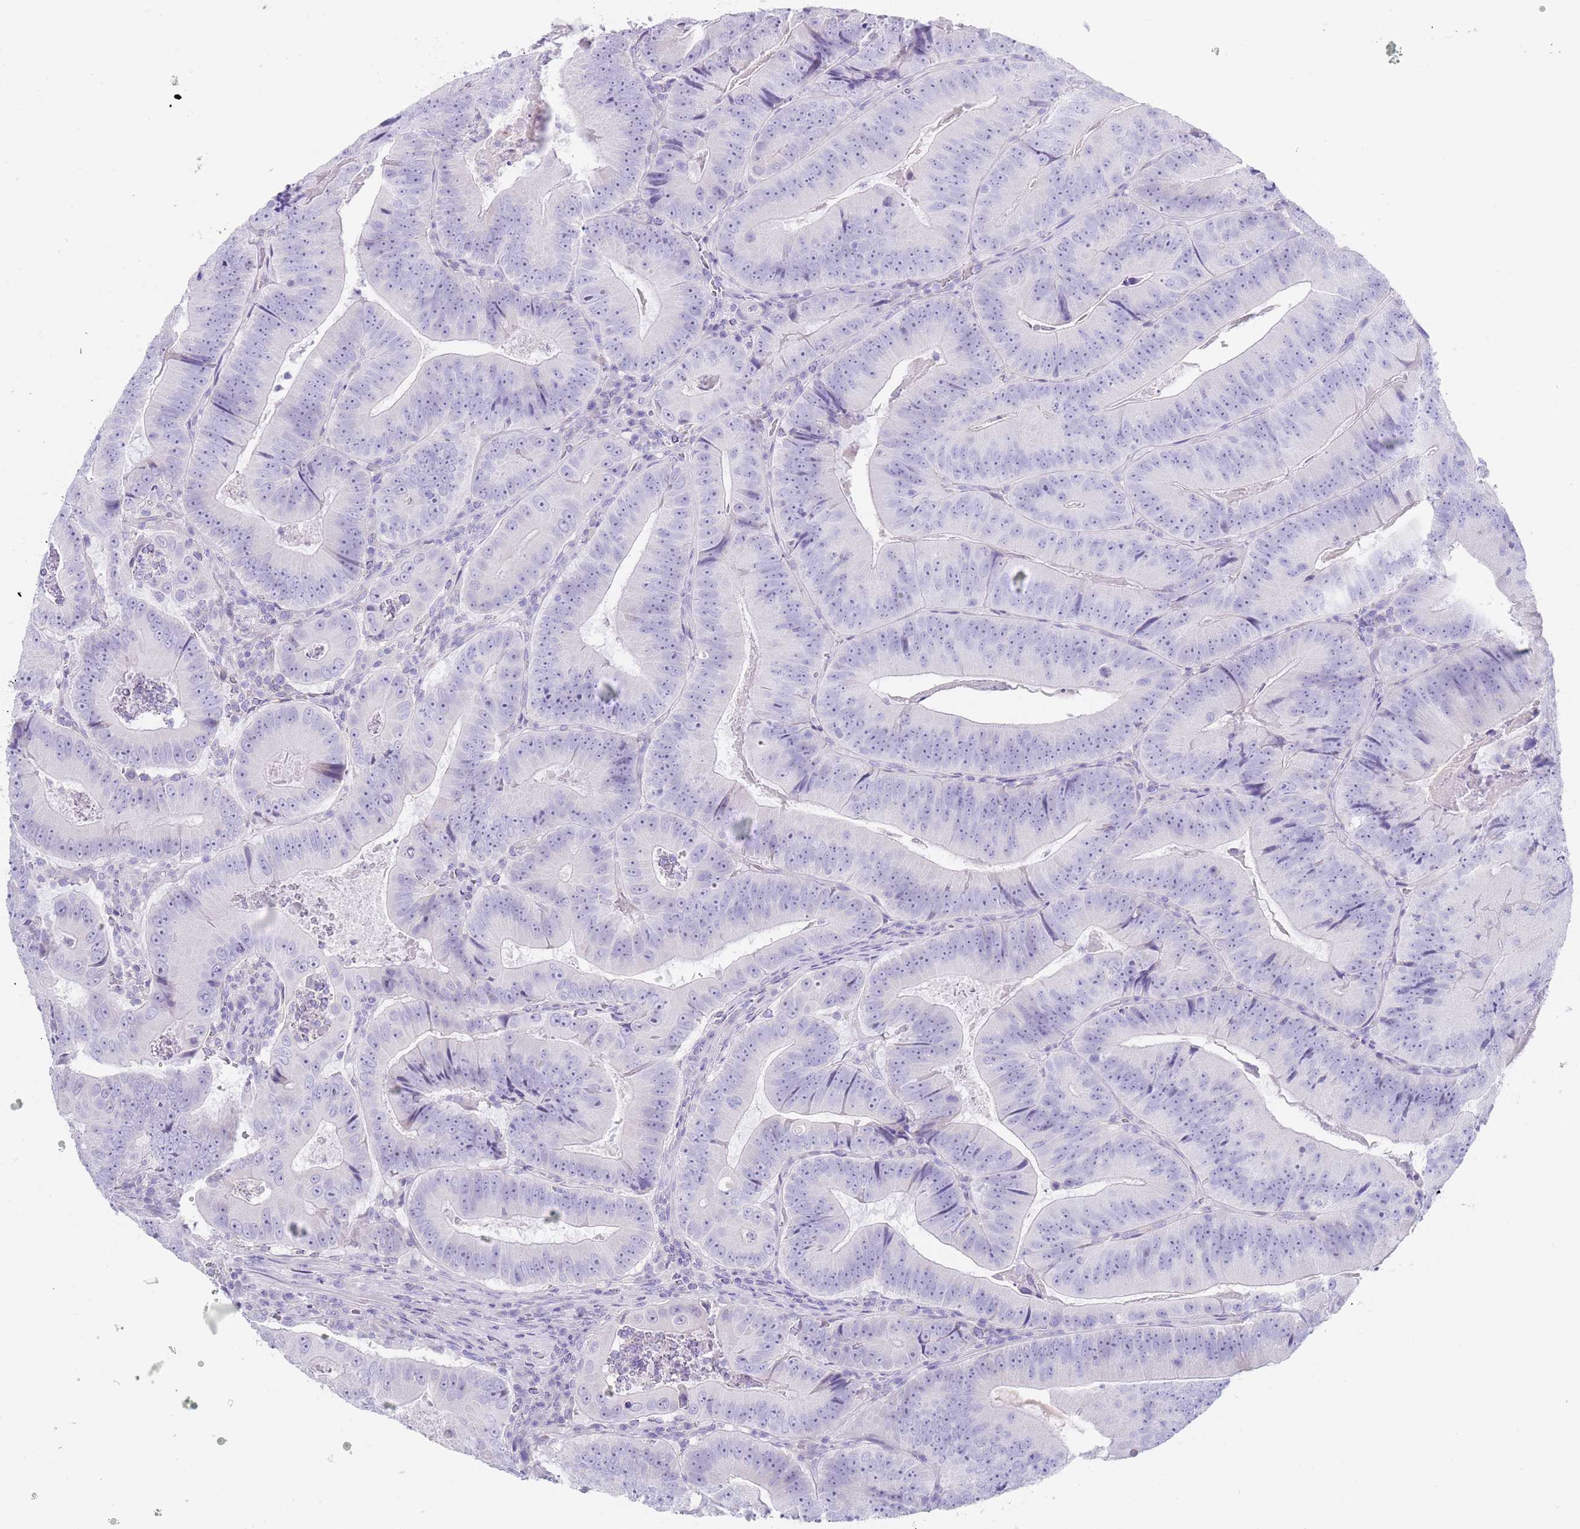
{"staining": {"intensity": "negative", "quantity": "none", "location": "none"}, "tissue": "colorectal cancer", "cell_type": "Tumor cells", "image_type": "cancer", "snomed": [{"axis": "morphology", "description": "Adenocarcinoma, NOS"}, {"axis": "topography", "description": "Colon"}], "caption": "Protein analysis of colorectal cancer (adenocarcinoma) shows no significant positivity in tumor cells.", "gene": "CPXM2", "patient": {"sex": "female", "age": 86}}